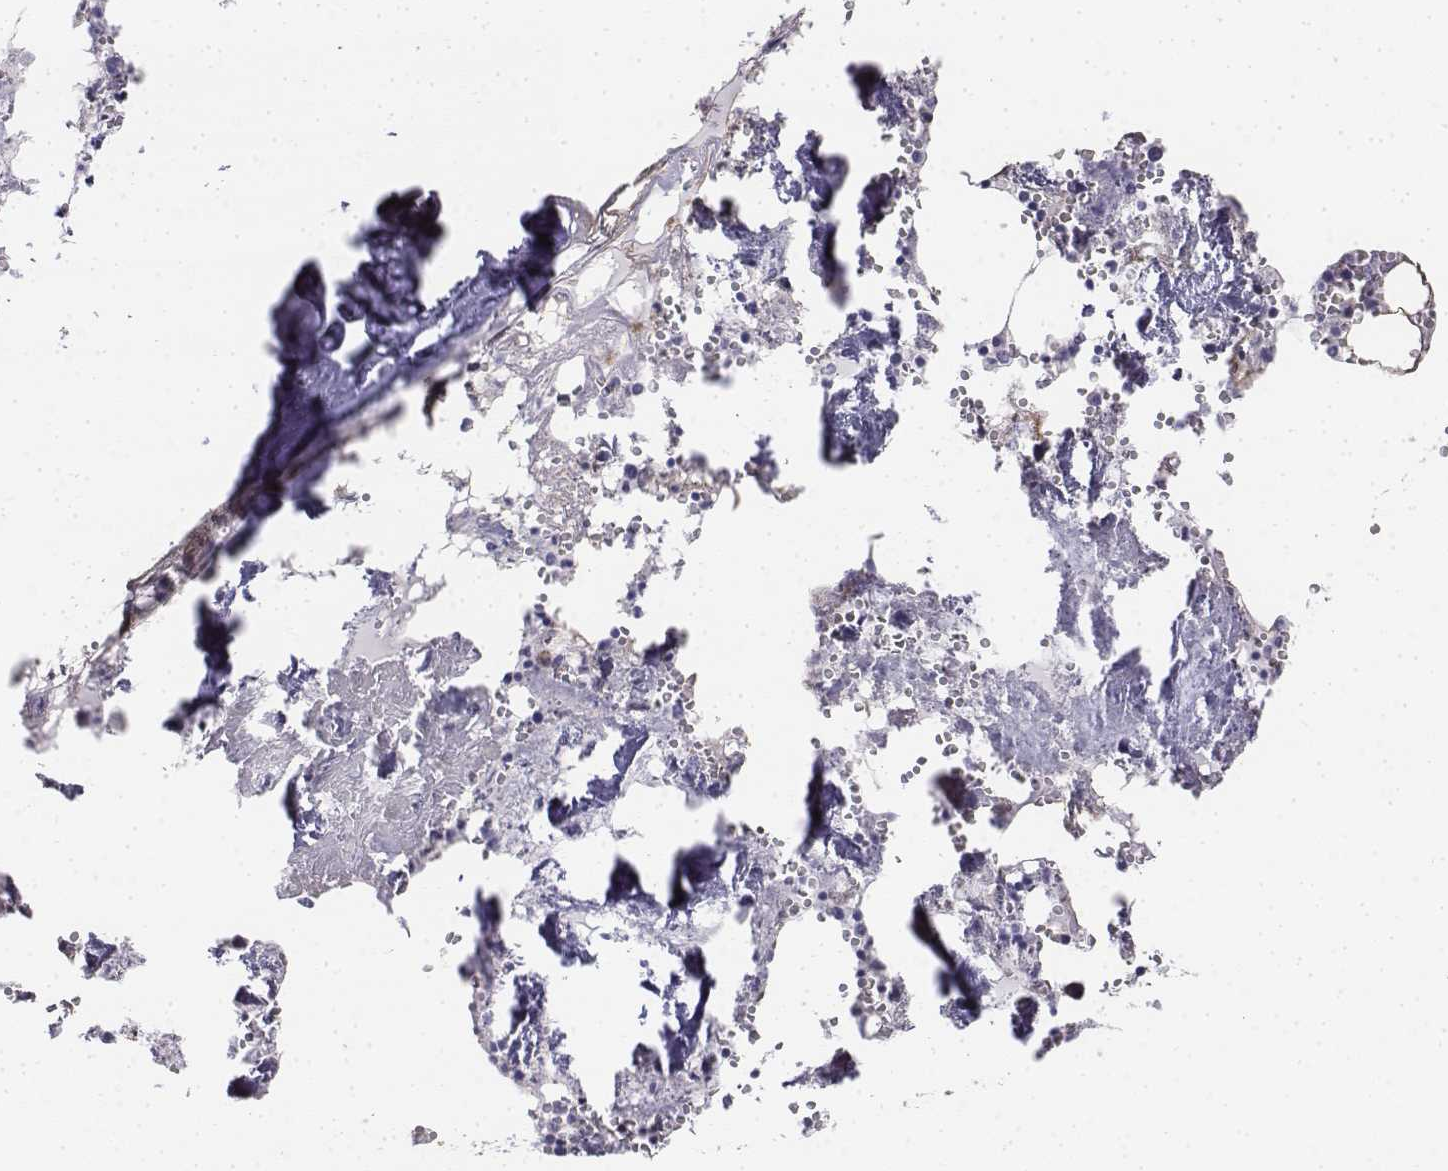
{"staining": {"intensity": "negative", "quantity": "none", "location": "none"}, "tissue": "bone marrow", "cell_type": "Hematopoietic cells", "image_type": "normal", "snomed": [{"axis": "morphology", "description": "Normal tissue, NOS"}, {"axis": "topography", "description": "Bone marrow"}], "caption": "Immunohistochemistry histopathology image of benign bone marrow: human bone marrow stained with DAB reveals no significant protein expression in hematopoietic cells.", "gene": "PENK", "patient": {"sex": "male", "age": 54}}